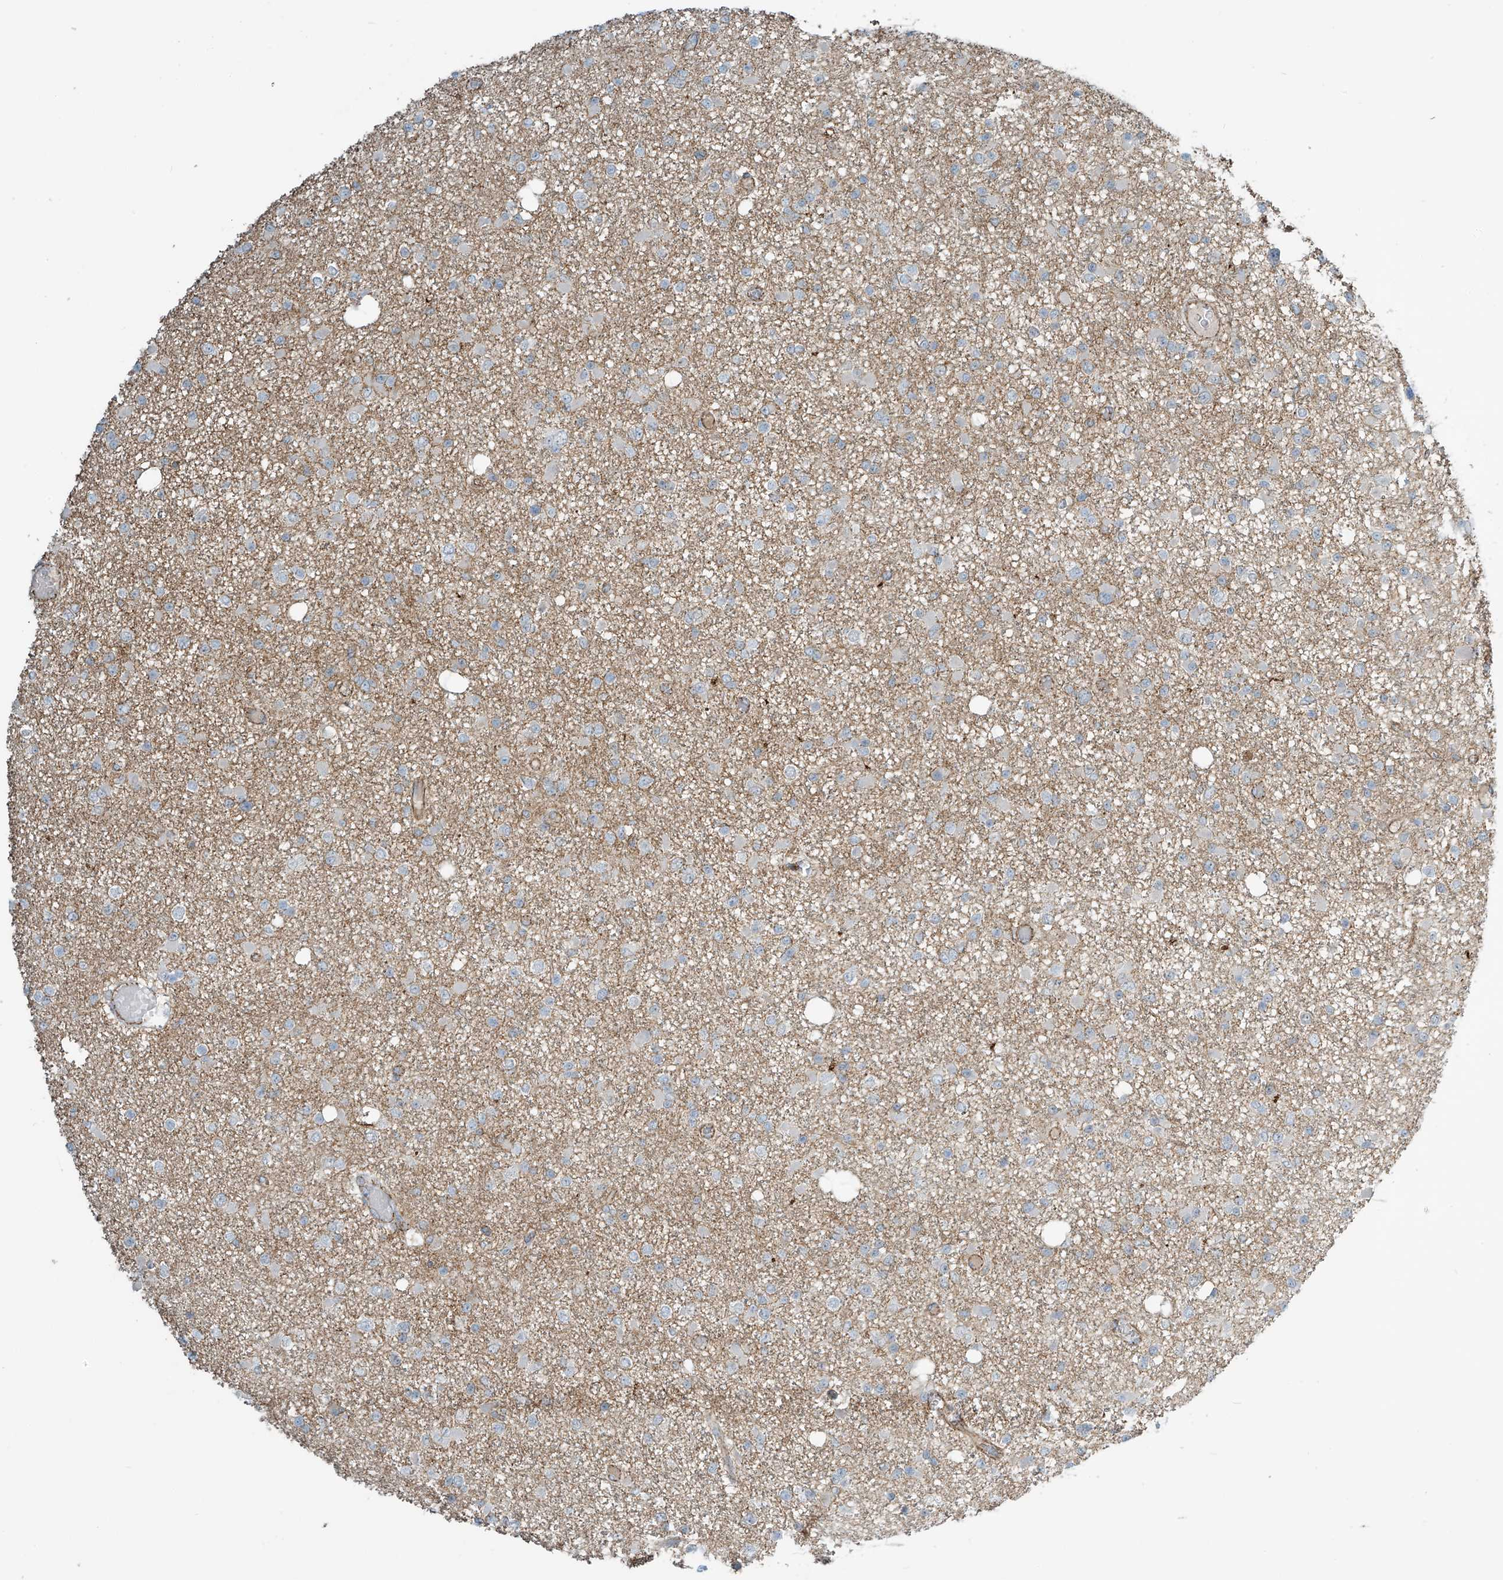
{"staining": {"intensity": "negative", "quantity": "none", "location": "none"}, "tissue": "glioma", "cell_type": "Tumor cells", "image_type": "cancer", "snomed": [{"axis": "morphology", "description": "Glioma, malignant, Low grade"}, {"axis": "topography", "description": "Brain"}], "caption": "Immunohistochemical staining of human glioma displays no significant positivity in tumor cells. The staining is performed using DAB brown chromogen with nuclei counter-stained in using hematoxylin.", "gene": "SLC9A2", "patient": {"sex": "female", "age": 22}}